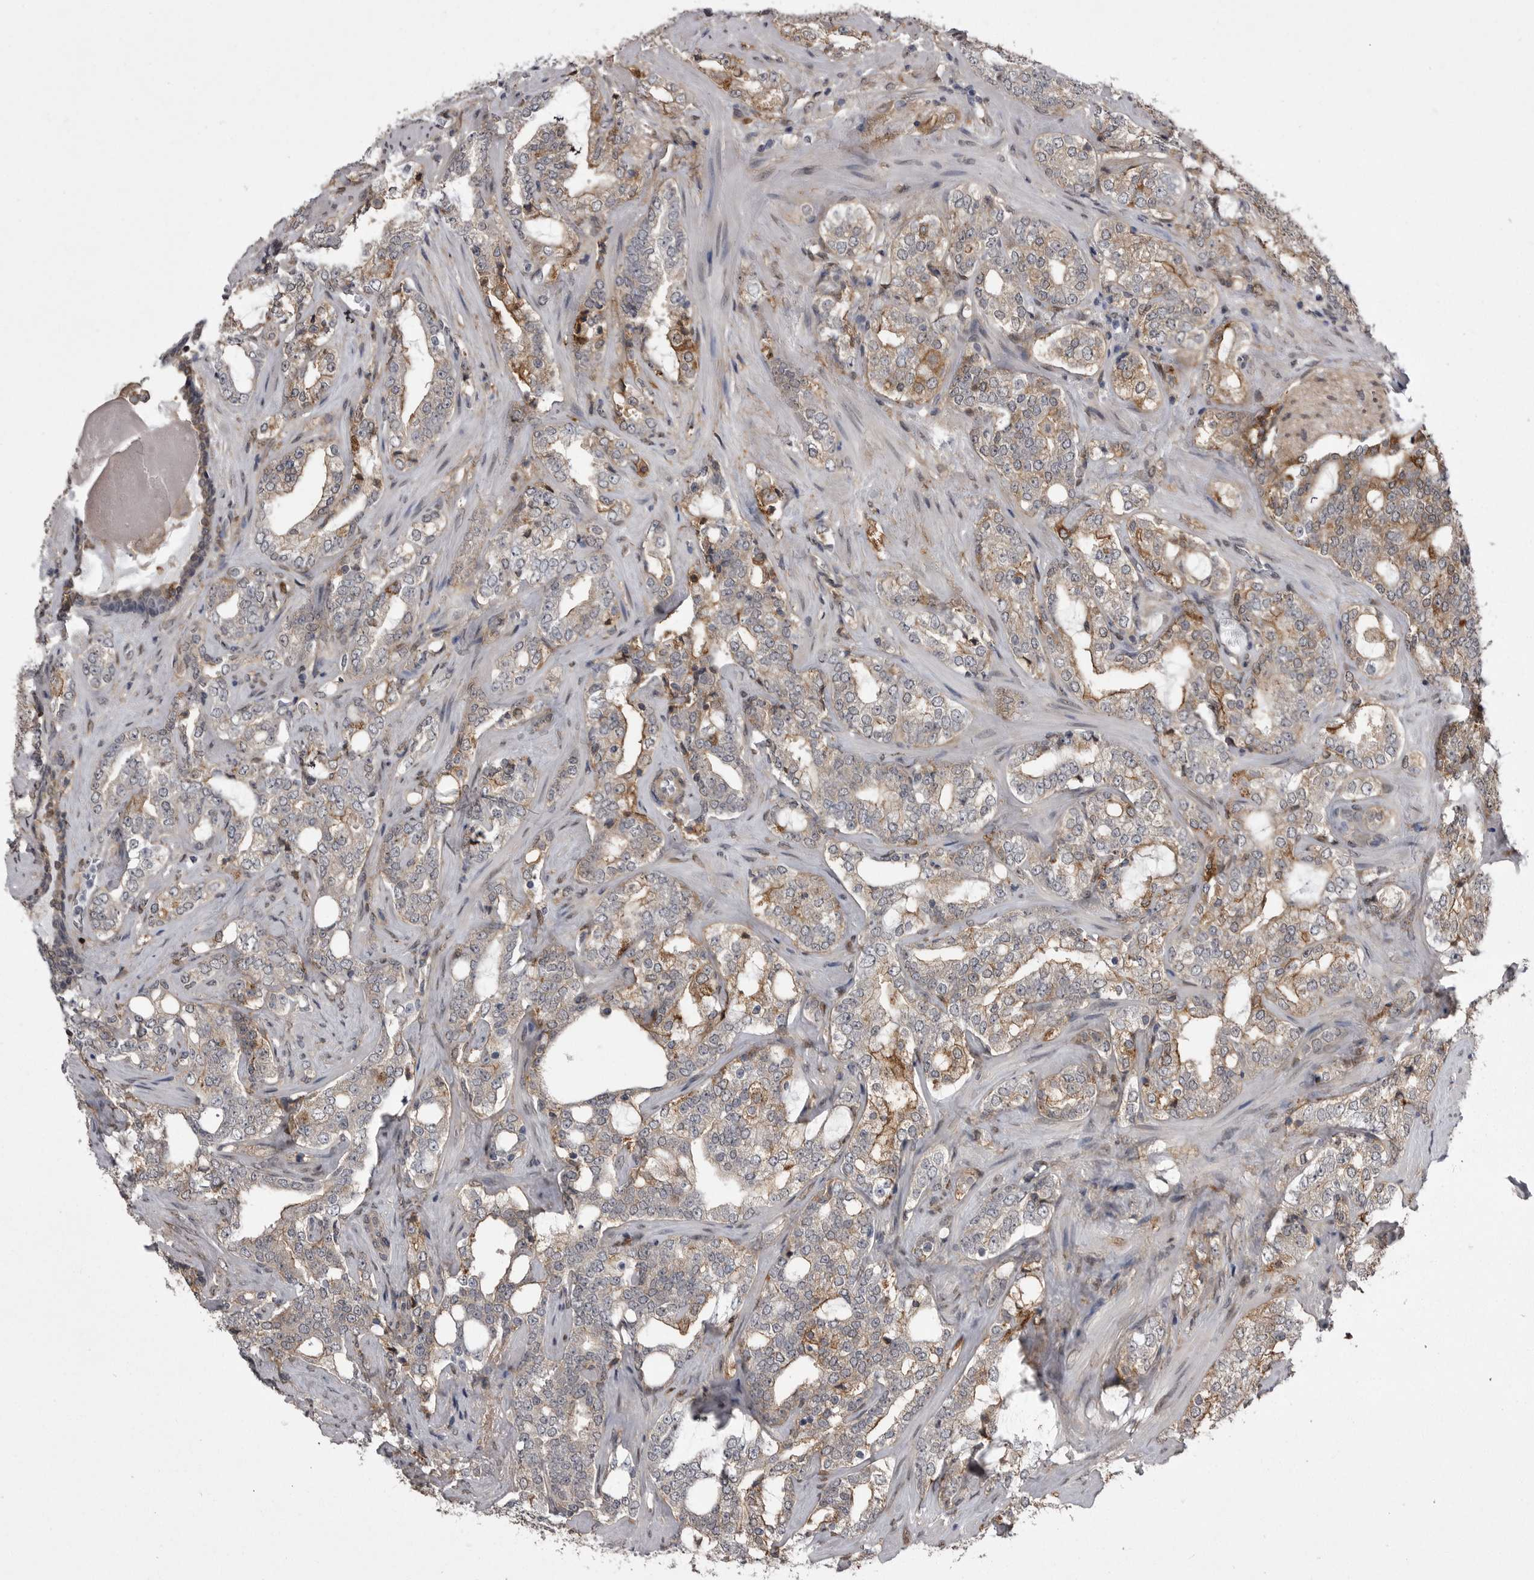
{"staining": {"intensity": "moderate", "quantity": "25%-75%", "location": "cytoplasmic/membranous"}, "tissue": "prostate cancer", "cell_type": "Tumor cells", "image_type": "cancer", "snomed": [{"axis": "morphology", "description": "Adenocarcinoma, High grade"}, {"axis": "topography", "description": "Prostate"}], "caption": "Moderate cytoplasmic/membranous staining is identified in about 25%-75% of tumor cells in prostate high-grade adenocarcinoma.", "gene": "ABL1", "patient": {"sex": "male", "age": 64}}